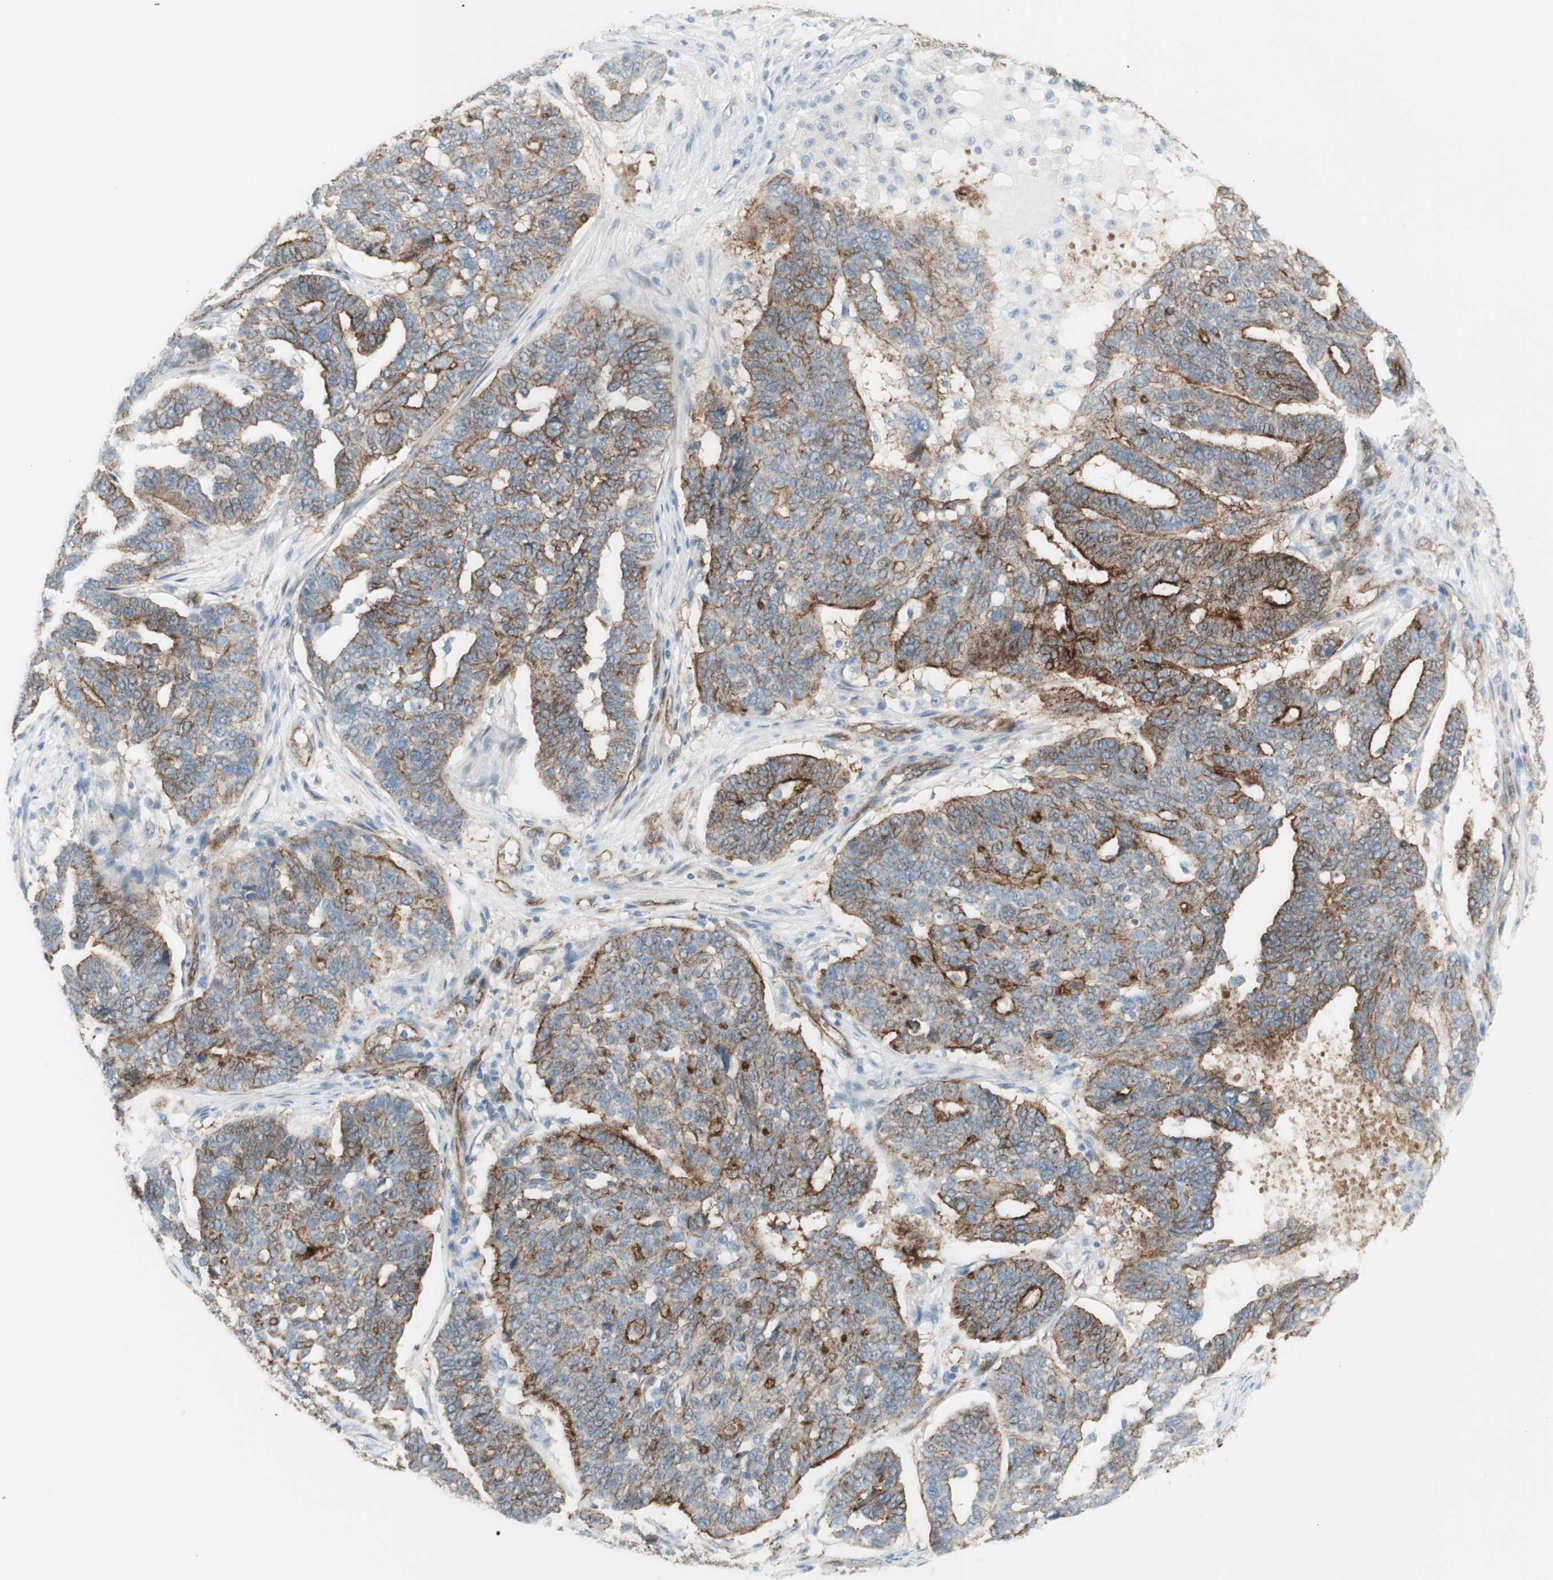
{"staining": {"intensity": "moderate", "quantity": "25%-75%", "location": "cytoplasmic/membranous"}, "tissue": "ovarian cancer", "cell_type": "Tumor cells", "image_type": "cancer", "snomed": [{"axis": "morphology", "description": "Cystadenocarcinoma, serous, NOS"}, {"axis": "topography", "description": "Ovary"}], "caption": "This image demonstrates immunohistochemistry (IHC) staining of human ovarian cancer (serous cystadenocarcinoma), with medium moderate cytoplasmic/membranous positivity in approximately 25%-75% of tumor cells.", "gene": "MYO6", "patient": {"sex": "female", "age": 59}}